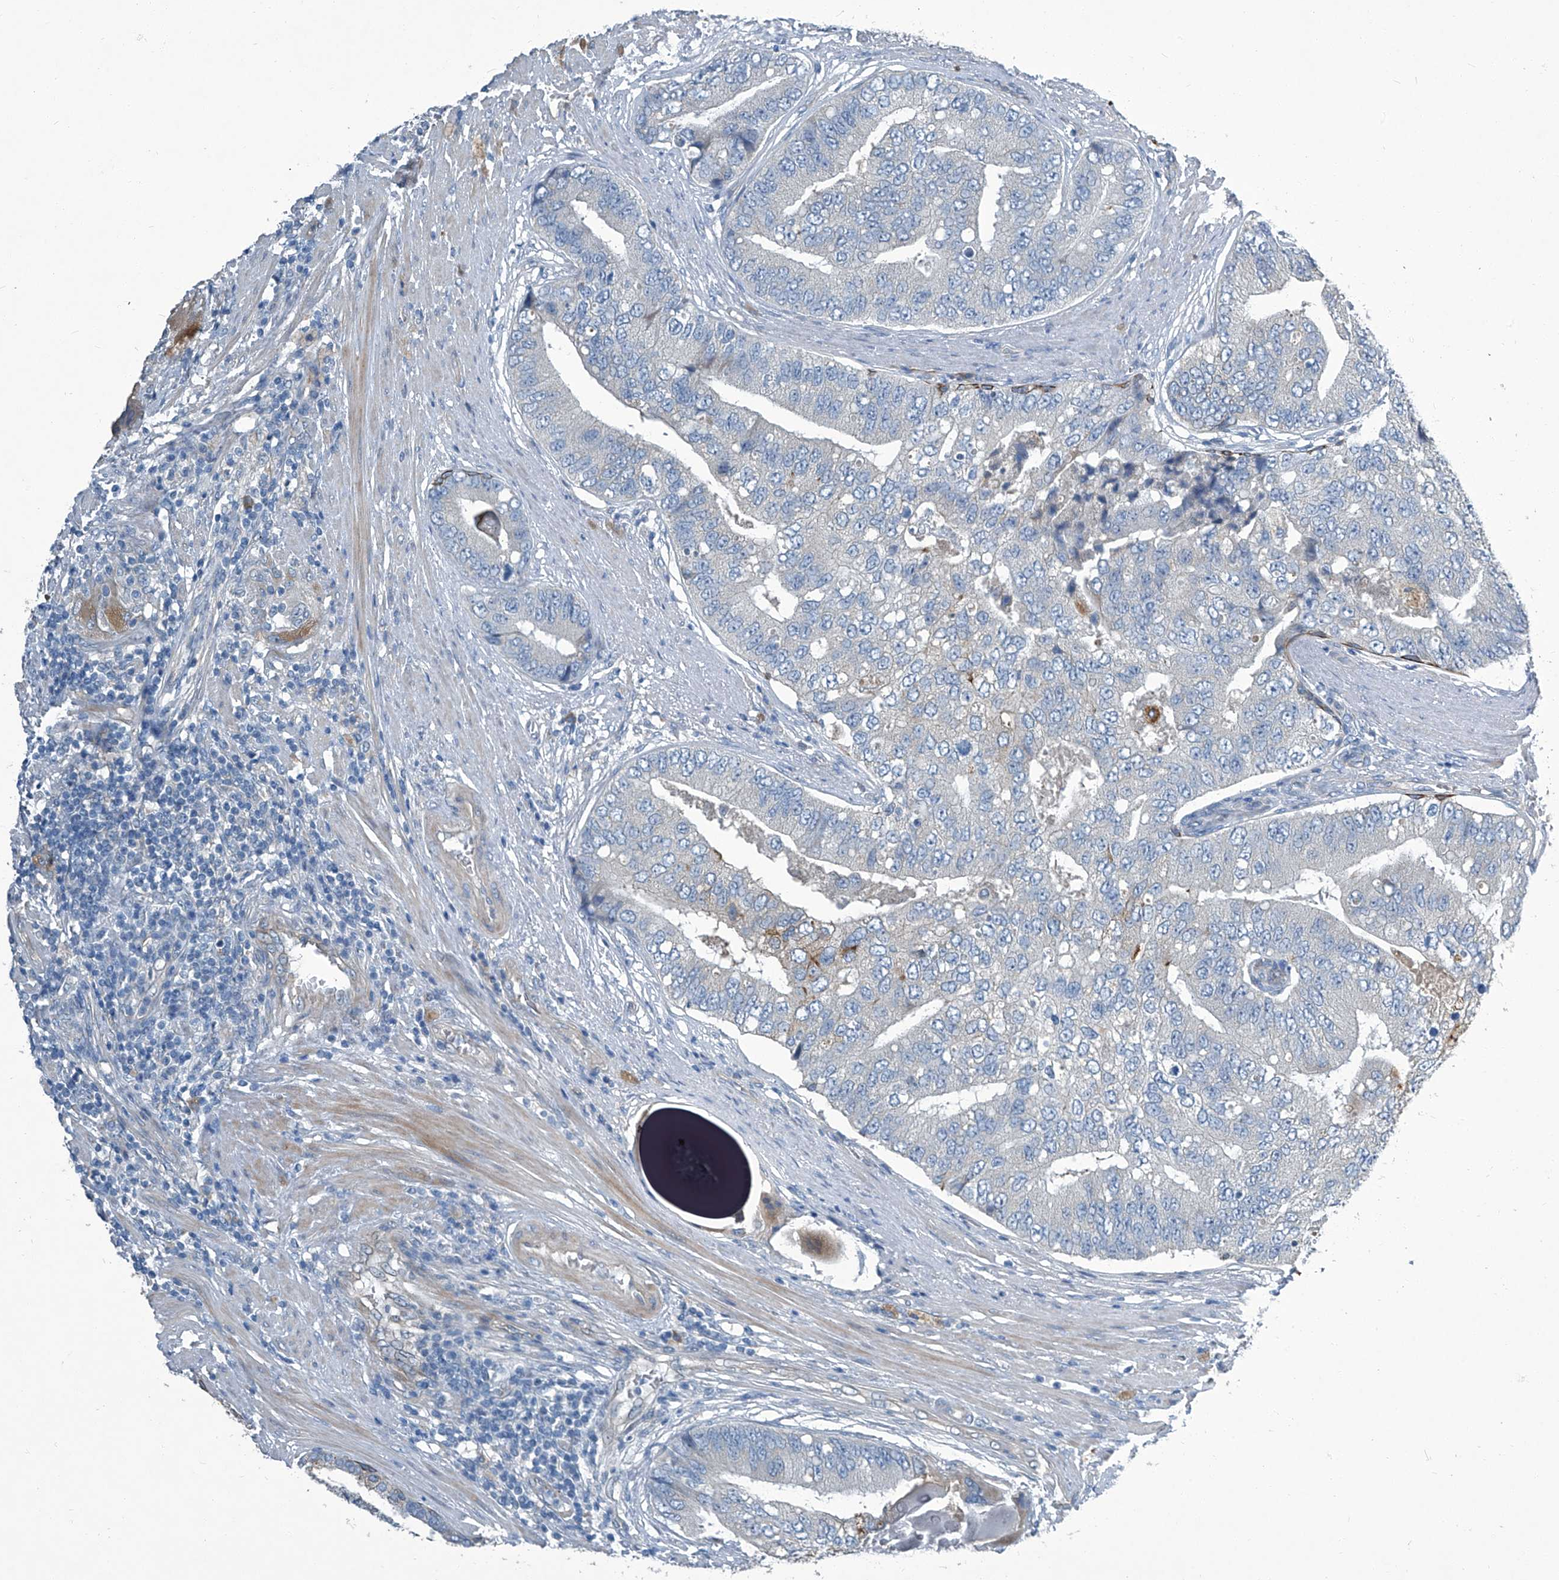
{"staining": {"intensity": "weak", "quantity": "<25%", "location": "cytoplasmic/membranous"}, "tissue": "prostate cancer", "cell_type": "Tumor cells", "image_type": "cancer", "snomed": [{"axis": "morphology", "description": "Adenocarcinoma, High grade"}, {"axis": "topography", "description": "Prostate"}], "caption": "The image demonstrates no significant staining in tumor cells of prostate cancer (adenocarcinoma (high-grade)).", "gene": "SLC26A11", "patient": {"sex": "male", "age": 70}}